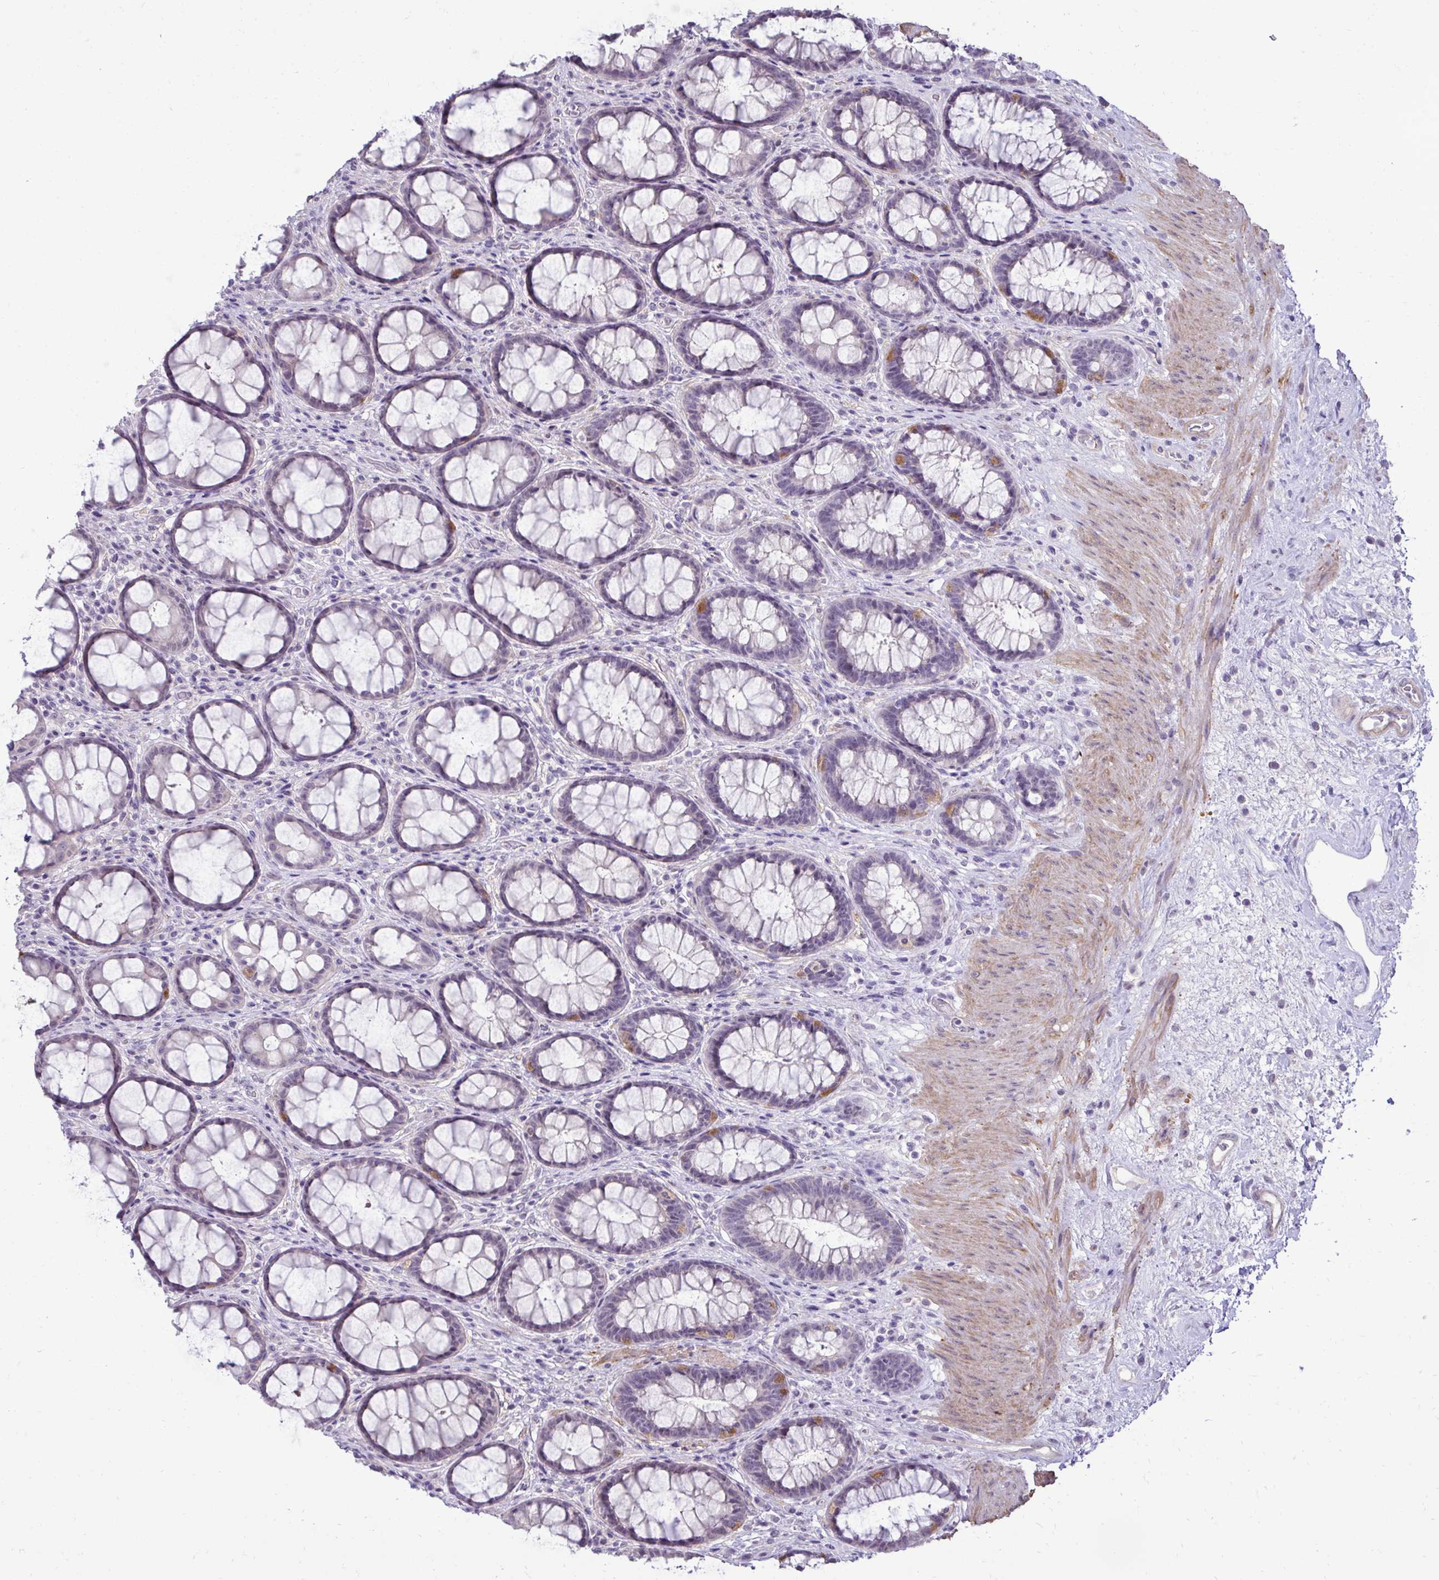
{"staining": {"intensity": "moderate", "quantity": "<25%", "location": "cytoplasmic/membranous"}, "tissue": "rectum", "cell_type": "Glandular cells", "image_type": "normal", "snomed": [{"axis": "morphology", "description": "Normal tissue, NOS"}, {"axis": "topography", "description": "Rectum"}], "caption": "Moderate cytoplasmic/membranous protein expression is present in approximately <25% of glandular cells in rectum.", "gene": "SLC30A3", "patient": {"sex": "male", "age": 72}}